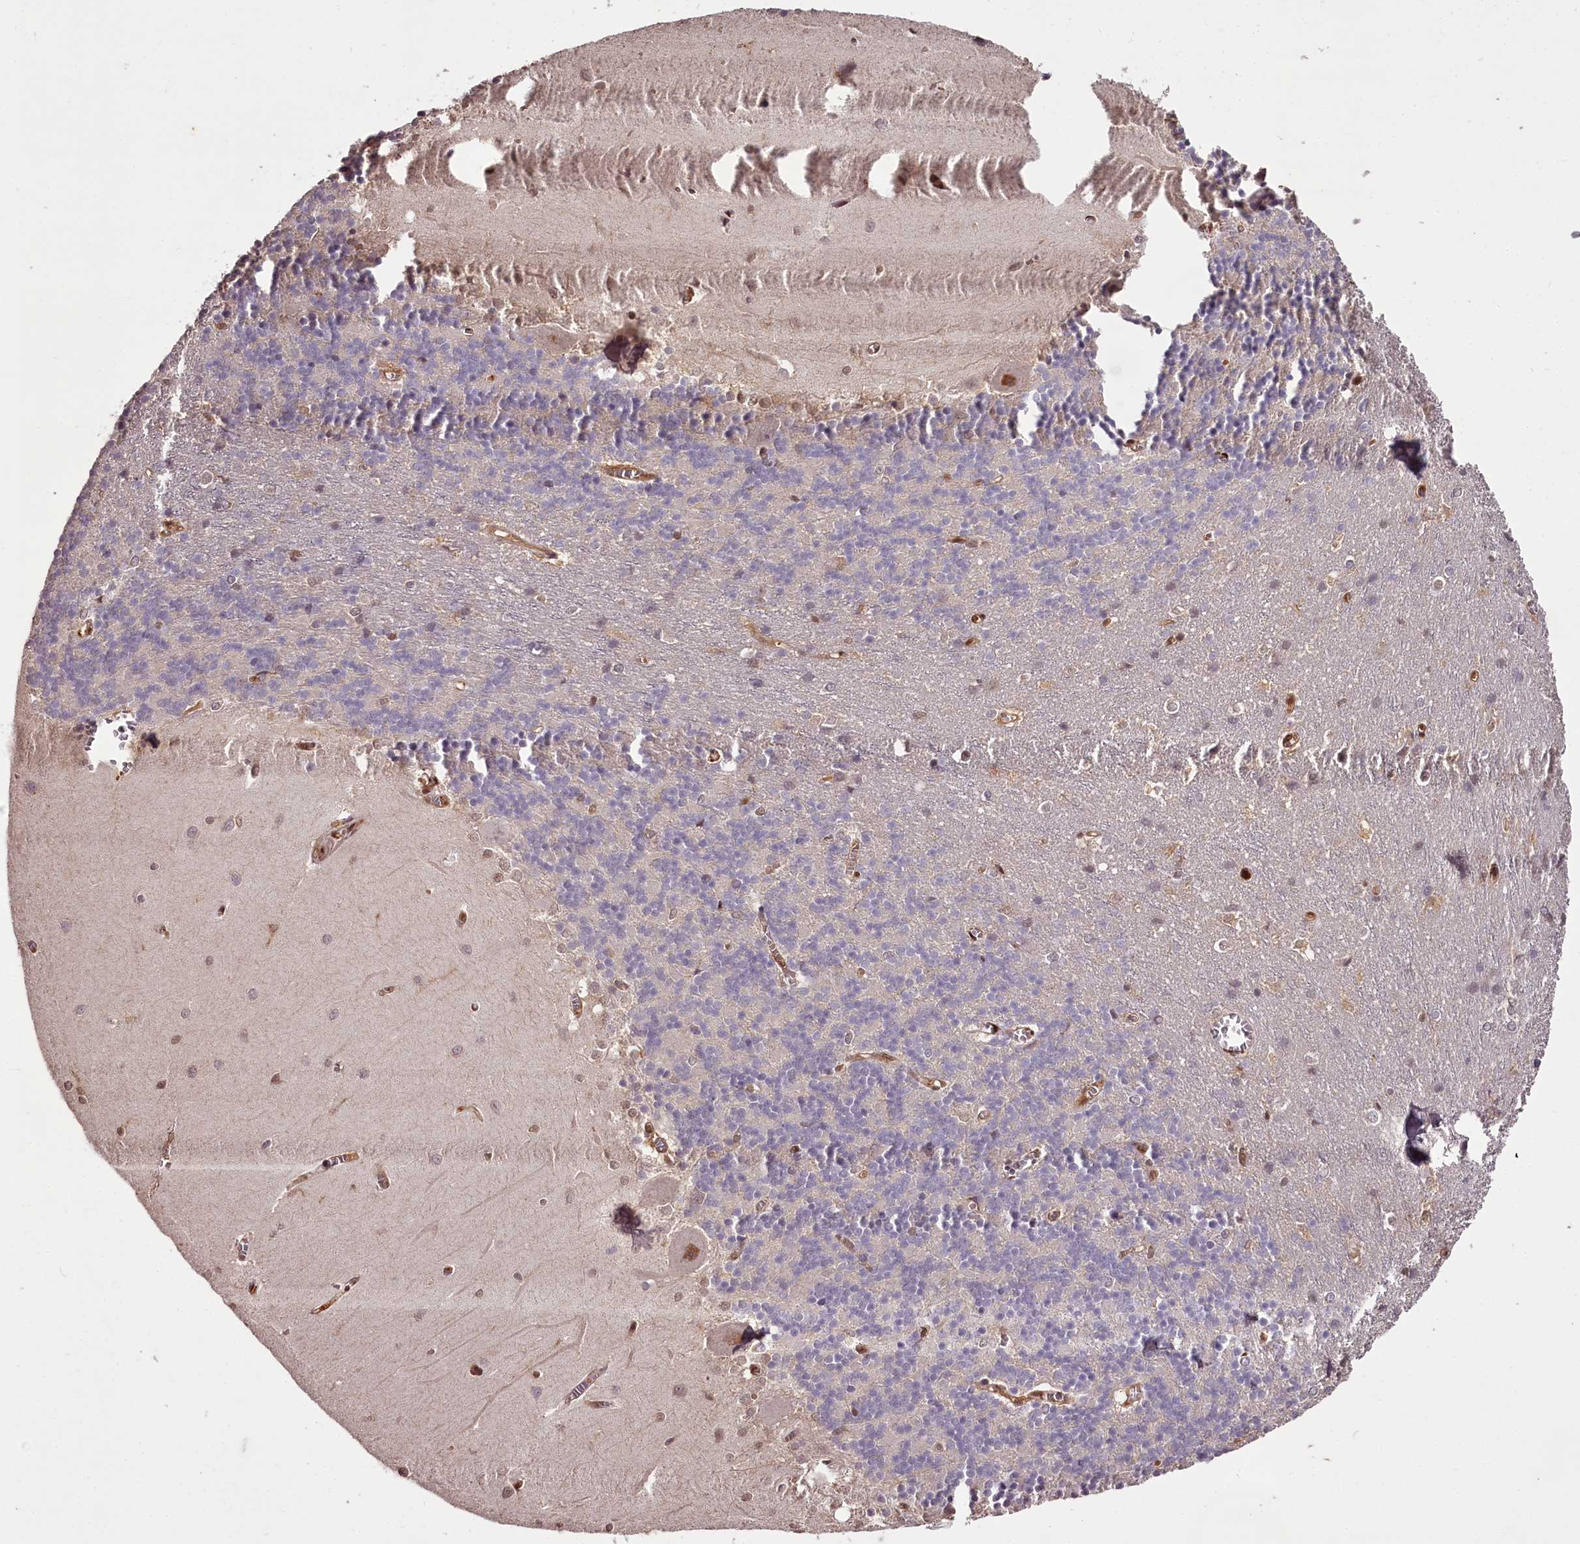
{"staining": {"intensity": "negative", "quantity": "none", "location": "none"}, "tissue": "cerebellum", "cell_type": "Cells in granular layer", "image_type": "normal", "snomed": [{"axis": "morphology", "description": "Normal tissue, NOS"}, {"axis": "topography", "description": "Cerebellum"}], "caption": "DAB immunohistochemical staining of normal human cerebellum exhibits no significant positivity in cells in granular layer. (DAB (3,3'-diaminobenzidine) immunohistochemistry visualized using brightfield microscopy, high magnification).", "gene": "NPRL2", "patient": {"sex": "male", "age": 37}}